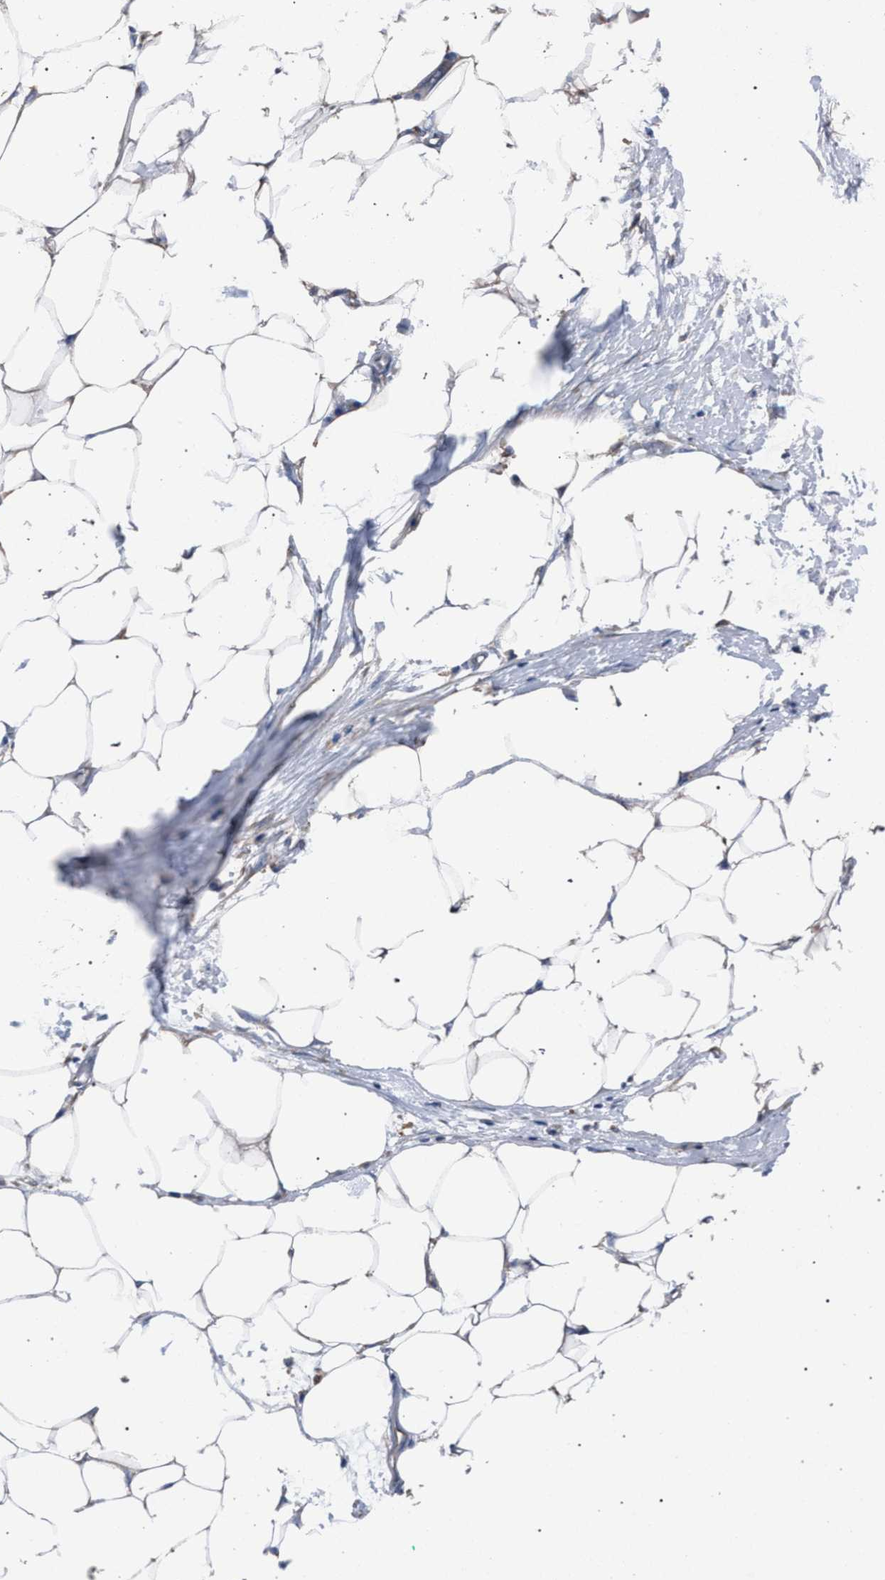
{"staining": {"intensity": "negative", "quantity": "none", "location": "none"}, "tissue": "adipose tissue", "cell_type": "Adipocytes", "image_type": "normal", "snomed": [{"axis": "morphology", "description": "Normal tissue, NOS"}, {"axis": "morphology", "description": "Adenocarcinoma, NOS"}, {"axis": "topography", "description": "Colon"}, {"axis": "topography", "description": "Peripheral nerve tissue"}], "caption": "An immunohistochemistry (IHC) photomicrograph of normal adipose tissue is shown. There is no staining in adipocytes of adipose tissue. (IHC, brightfield microscopy, high magnification).", "gene": "ATP6V0A1", "patient": {"sex": "male", "age": 14}}